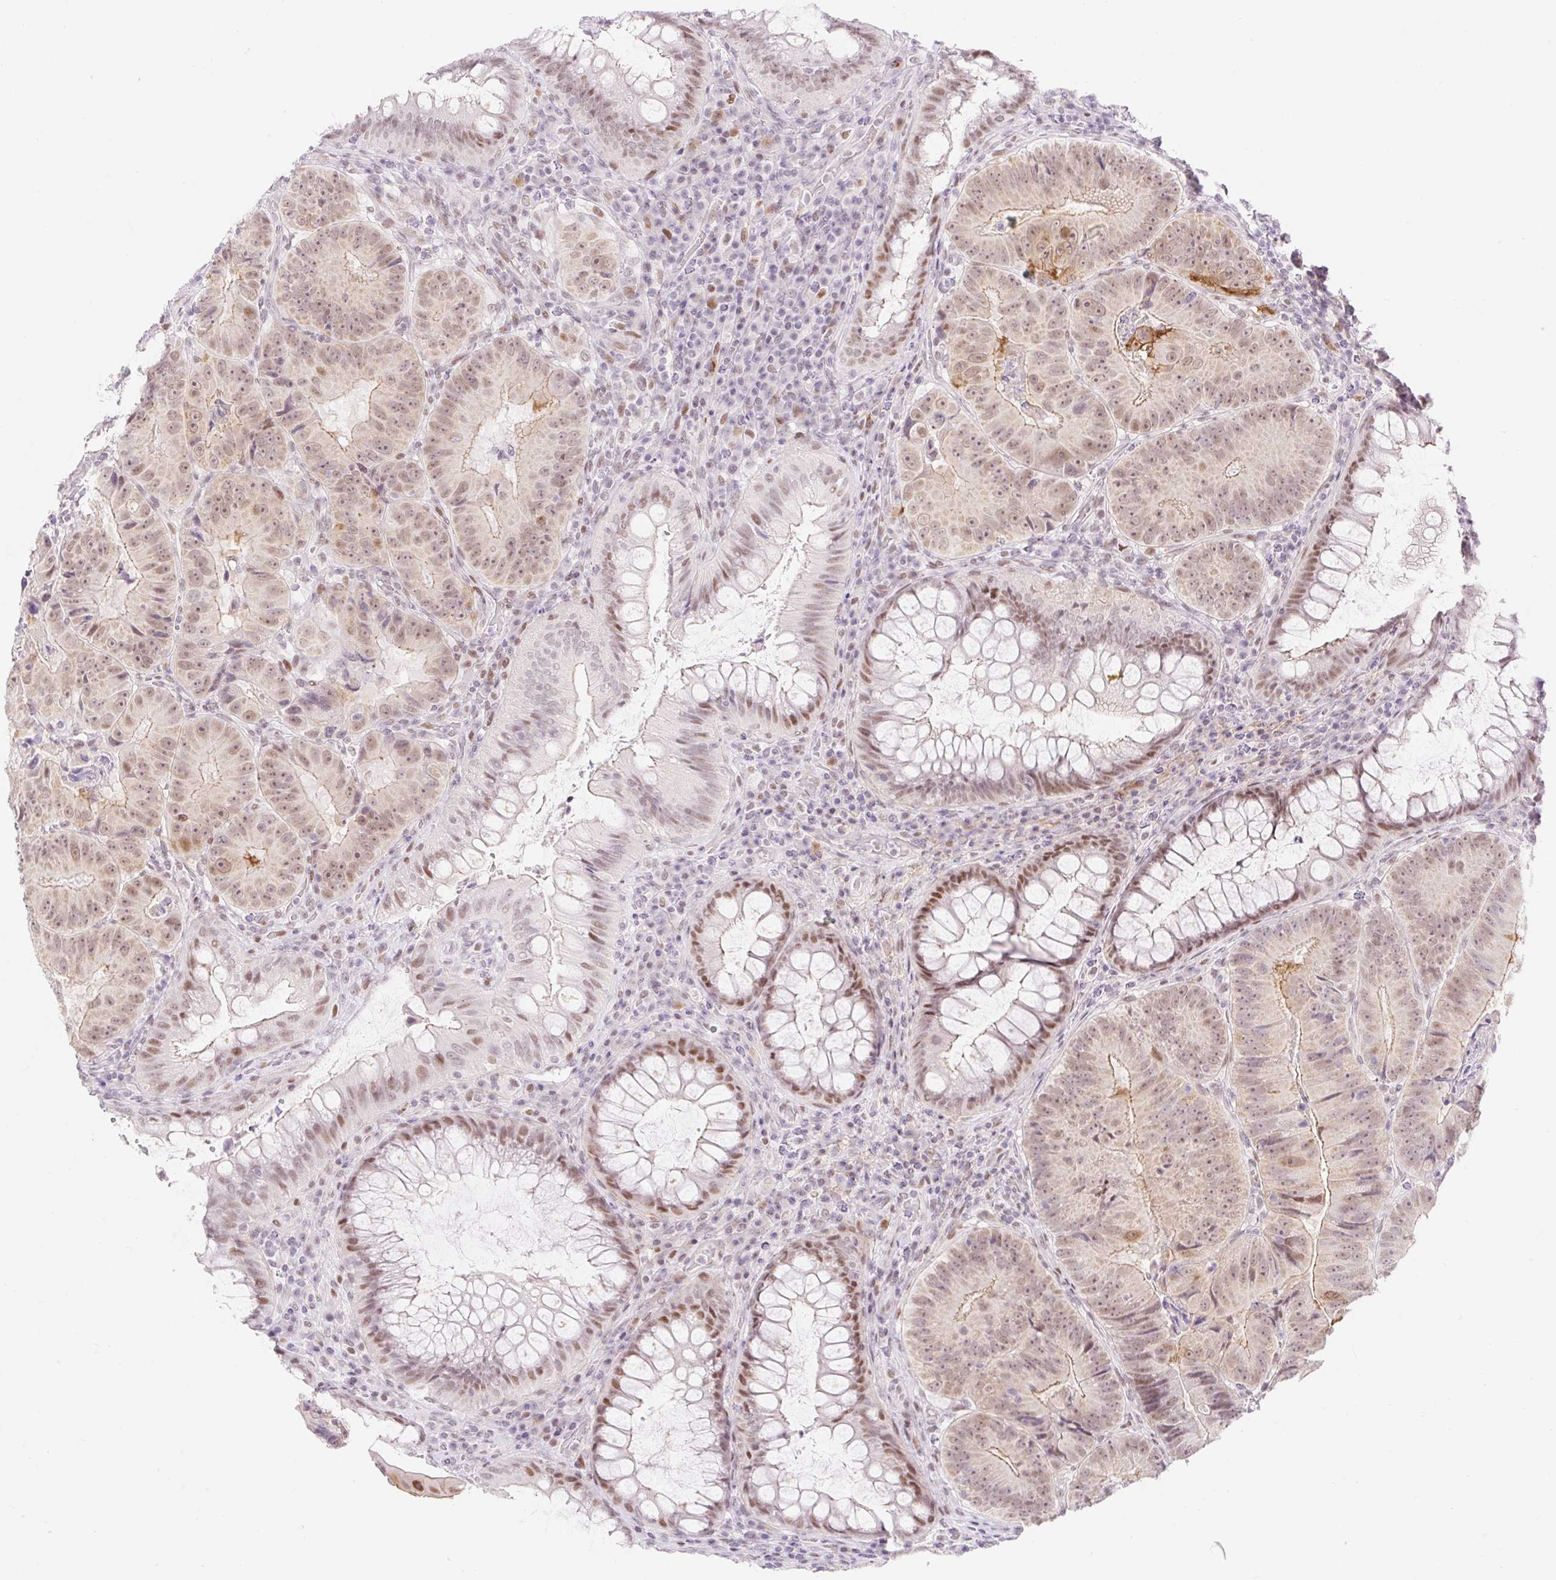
{"staining": {"intensity": "moderate", "quantity": ">75%", "location": "nuclear"}, "tissue": "colorectal cancer", "cell_type": "Tumor cells", "image_type": "cancer", "snomed": [{"axis": "morphology", "description": "Adenocarcinoma, NOS"}, {"axis": "topography", "description": "Colon"}], "caption": "Tumor cells exhibit medium levels of moderate nuclear staining in approximately >75% of cells in colorectal cancer.", "gene": "H2BW1", "patient": {"sex": "female", "age": 86}}